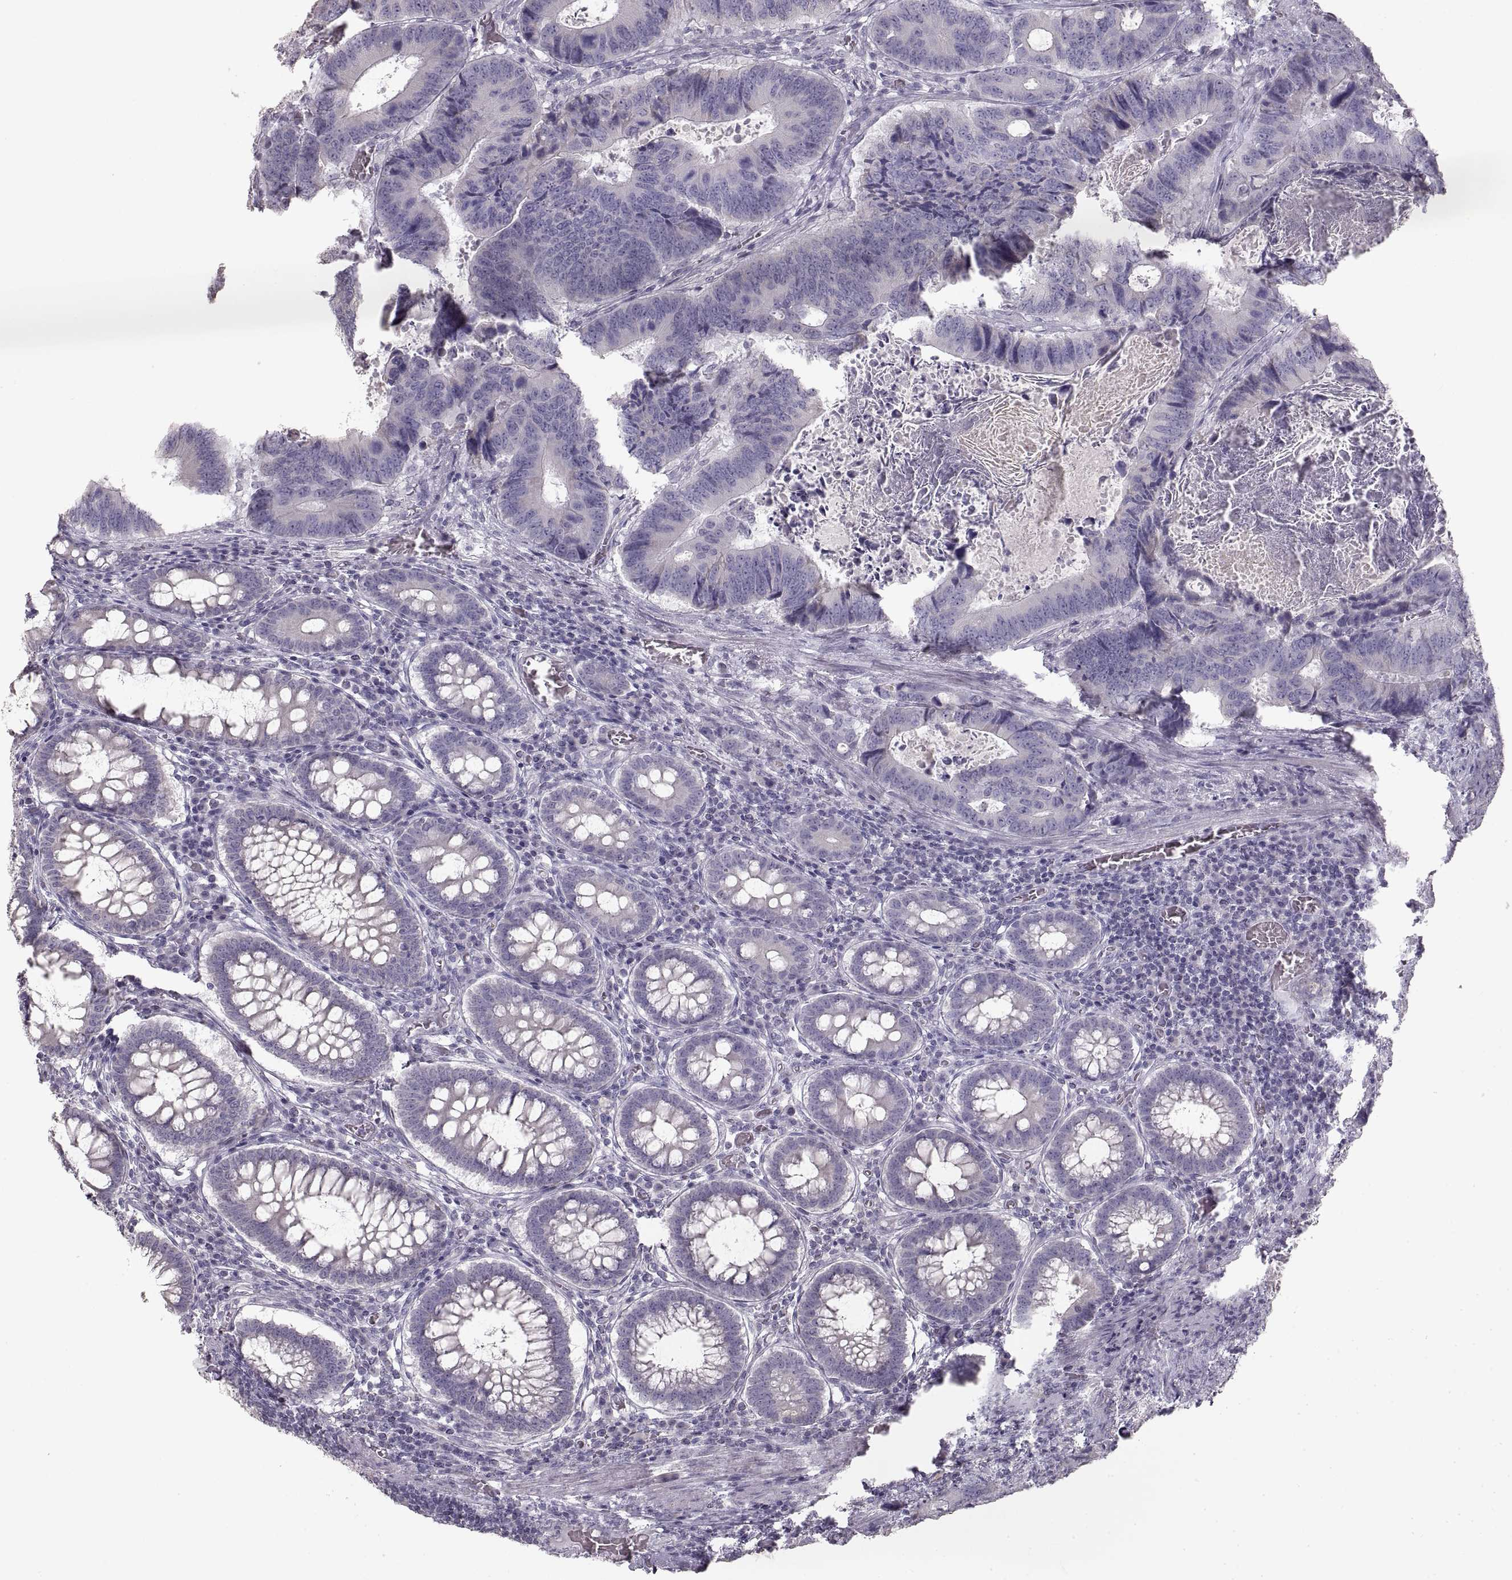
{"staining": {"intensity": "negative", "quantity": "none", "location": "none"}, "tissue": "colorectal cancer", "cell_type": "Tumor cells", "image_type": "cancer", "snomed": [{"axis": "morphology", "description": "Adenocarcinoma, NOS"}, {"axis": "topography", "description": "Colon"}], "caption": "Tumor cells show no significant protein positivity in colorectal adenocarcinoma.", "gene": "ZP3", "patient": {"sex": "female", "age": 82}}